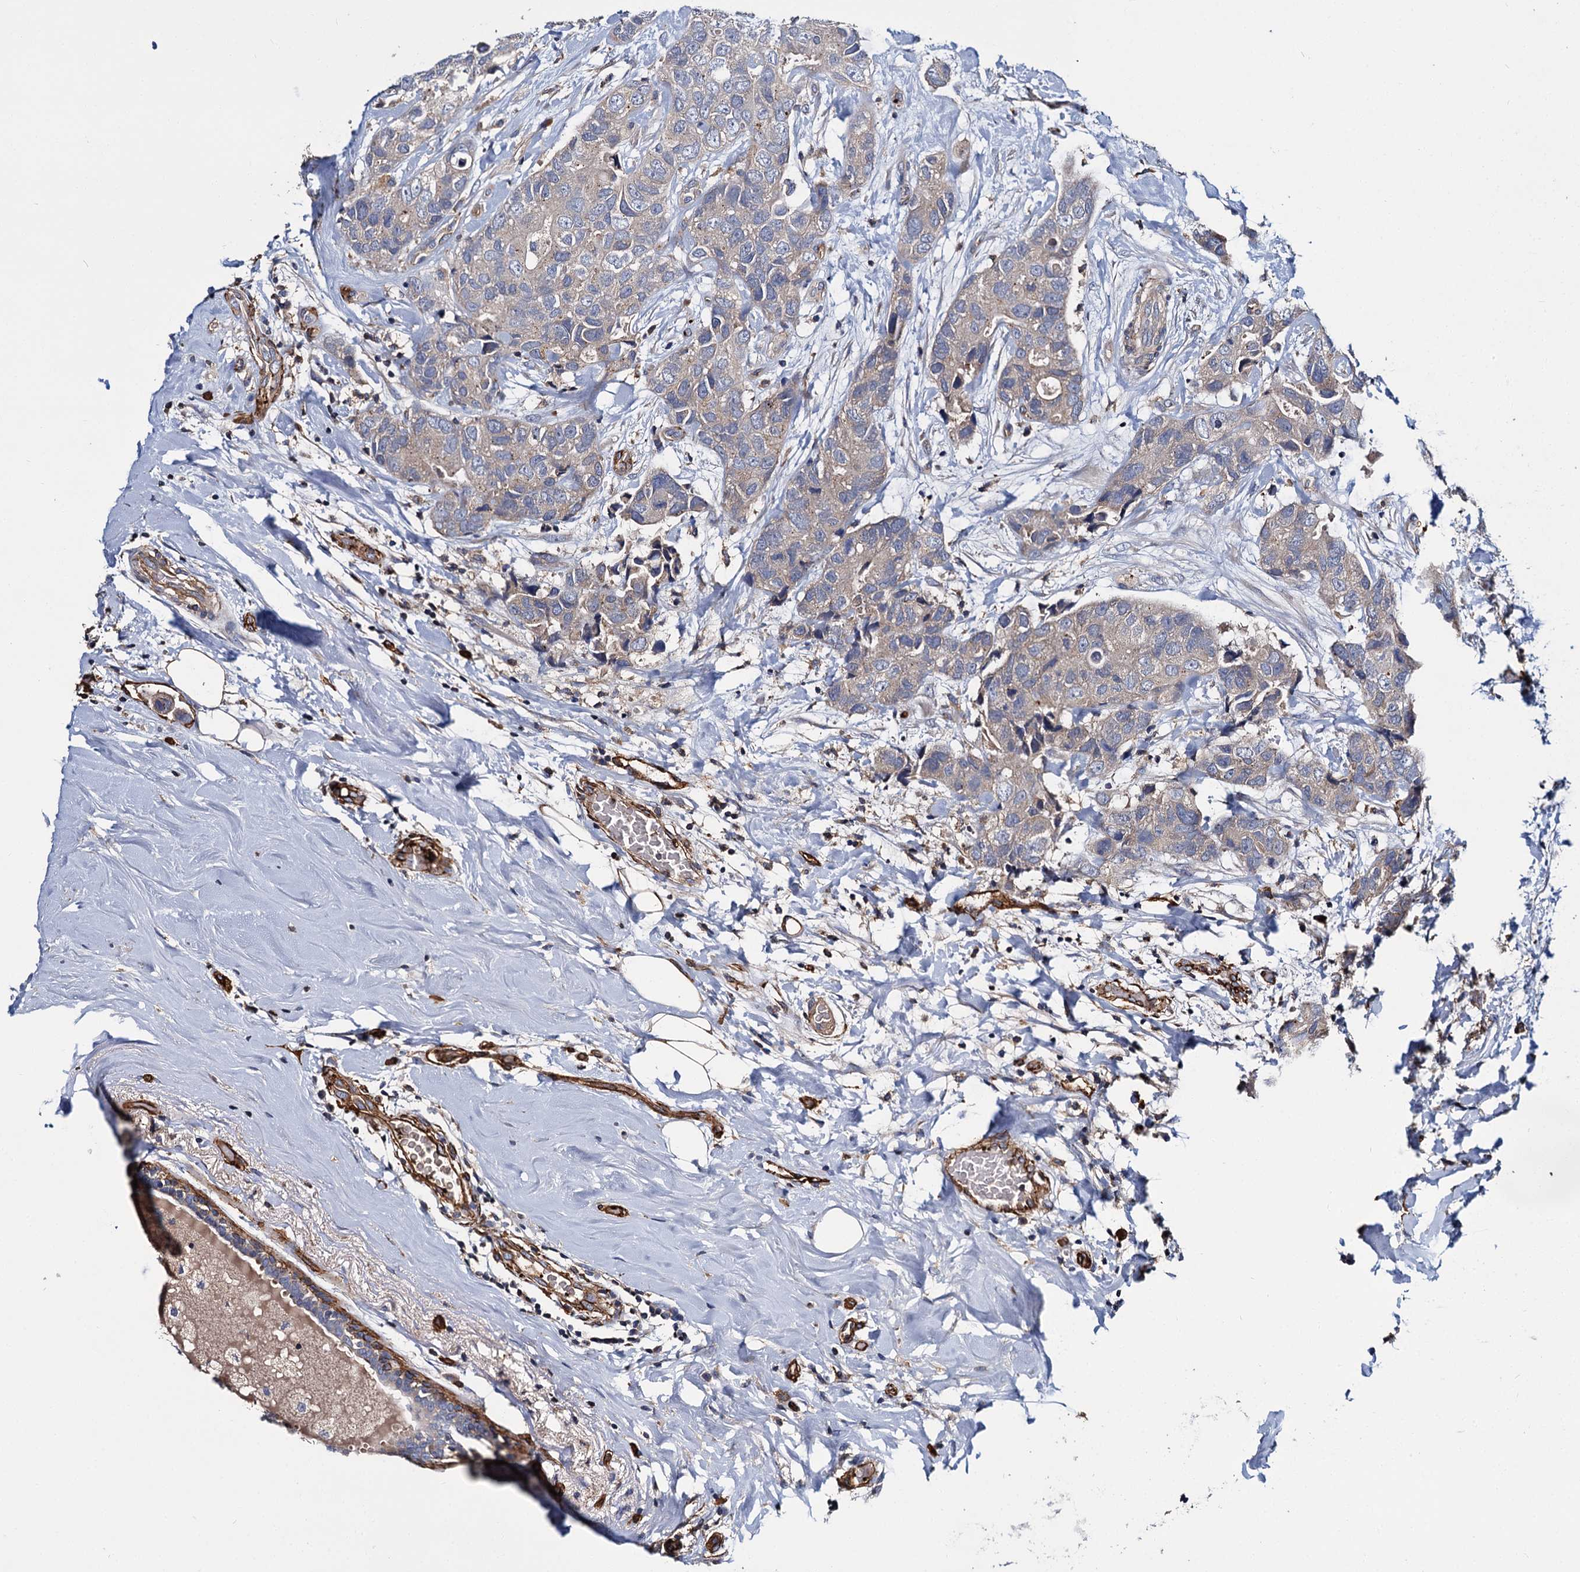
{"staining": {"intensity": "weak", "quantity": ">75%", "location": "cytoplasmic/membranous"}, "tissue": "breast cancer", "cell_type": "Tumor cells", "image_type": "cancer", "snomed": [{"axis": "morphology", "description": "Duct carcinoma"}, {"axis": "topography", "description": "Breast"}], "caption": "A histopathology image showing weak cytoplasmic/membranous positivity in about >75% of tumor cells in breast cancer, as visualized by brown immunohistochemical staining.", "gene": "CACNA1C", "patient": {"sex": "female", "age": 62}}